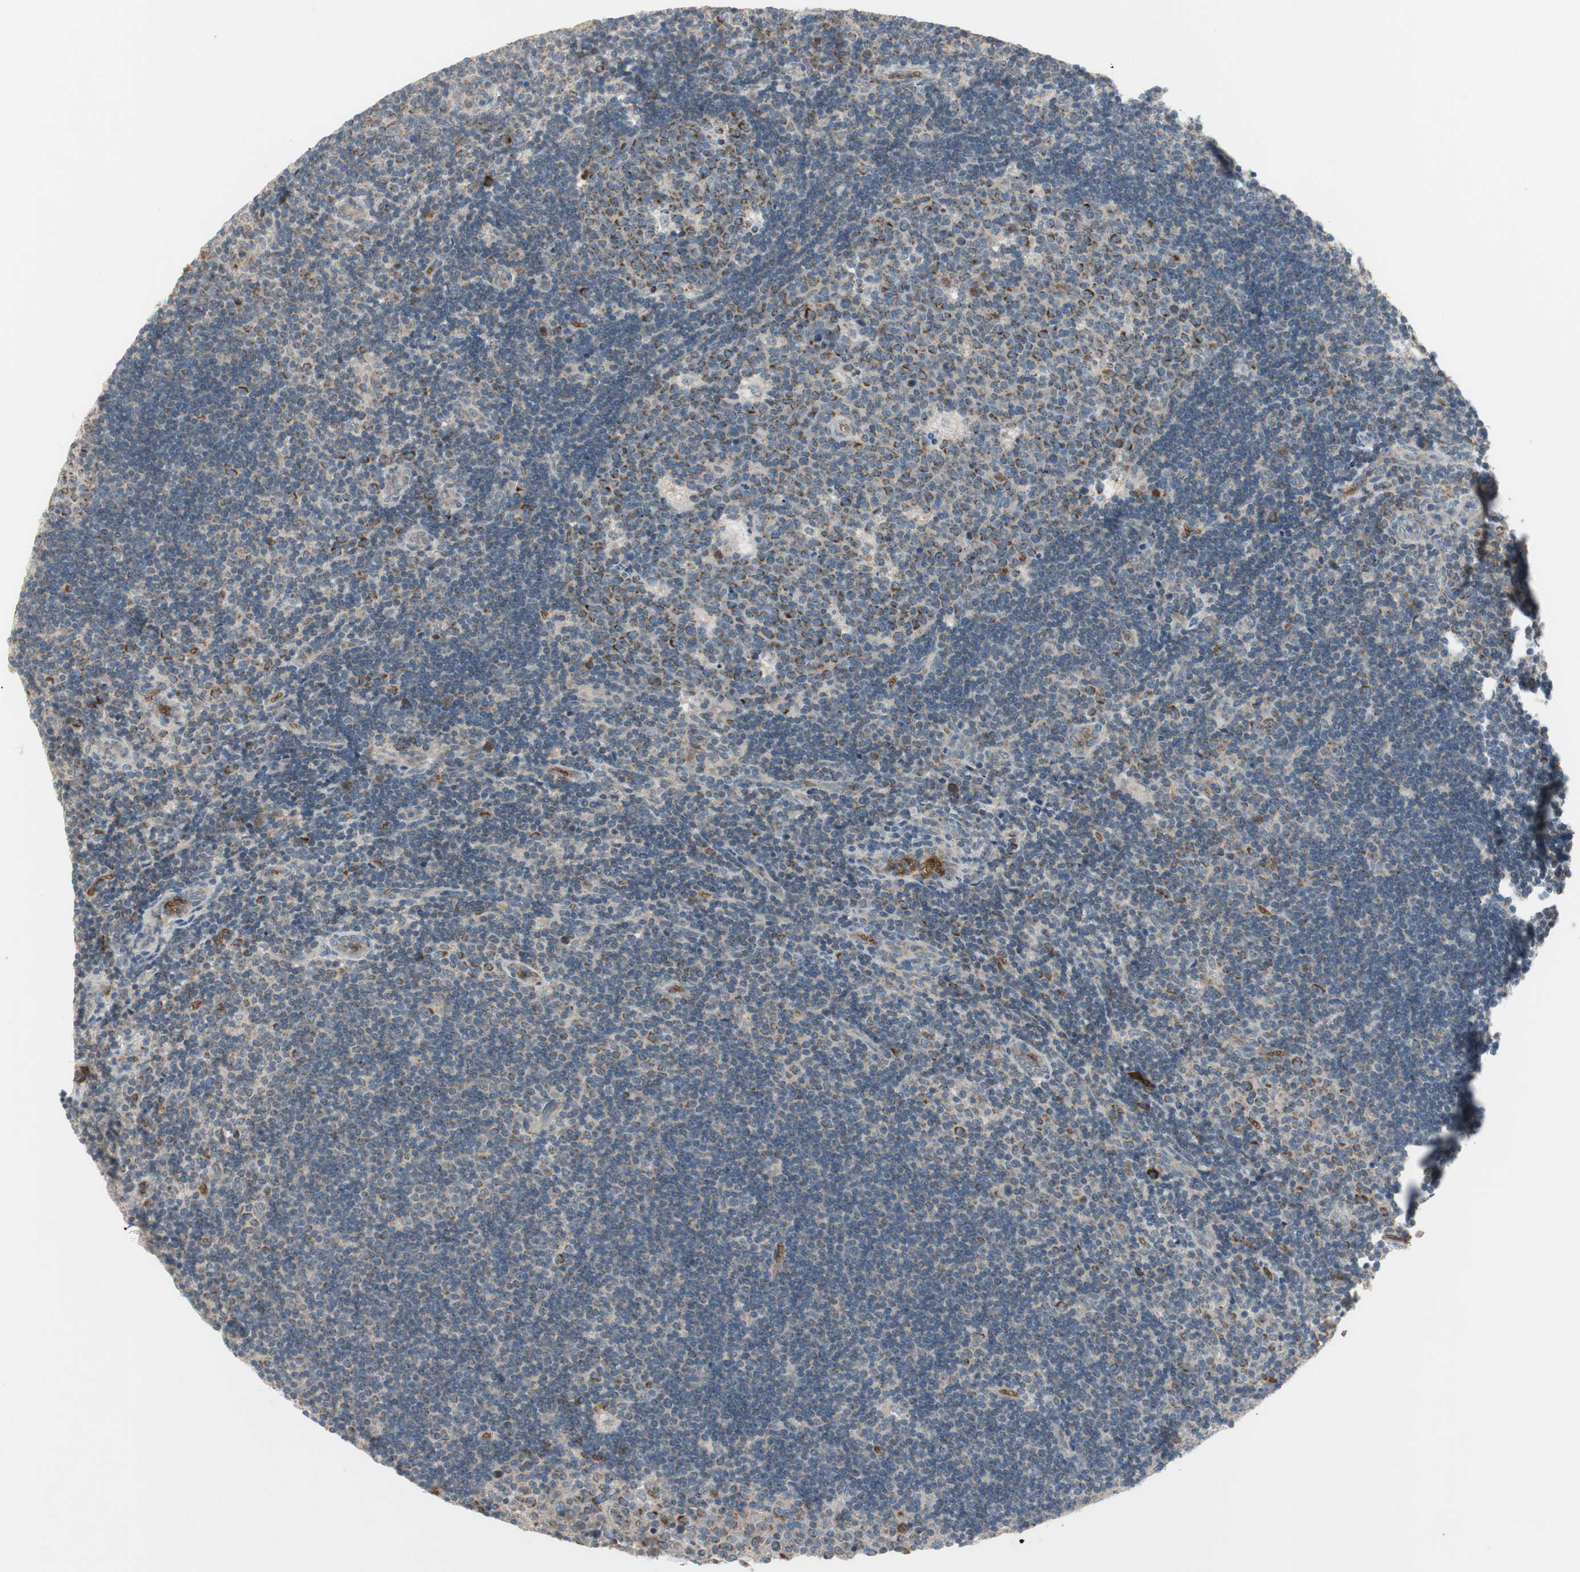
{"staining": {"intensity": "moderate", "quantity": "25%-75%", "location": "cytoplasmic/membranous"}, "tissue": "lymph node", "cell_type": "Germinal center cells", "image_type": "normal", "snomed": [{"axis": "morphology", "description": "Normal tissue, NOS"}, {"axis": "topography", "description": "Lymph node"}, {"axis": "topography", "description": "Salivary gland"}], "caption": "Germinal center cells demonstrate medium levels of moderate cytoplasmic/membranous positivity in approximately 25%-75% of cells in unremarkable lymph node. (IHC, brightfield microscopy, high magnification).", "gene": "GYPC", "patient": {"sex": "male", "age": 8}}